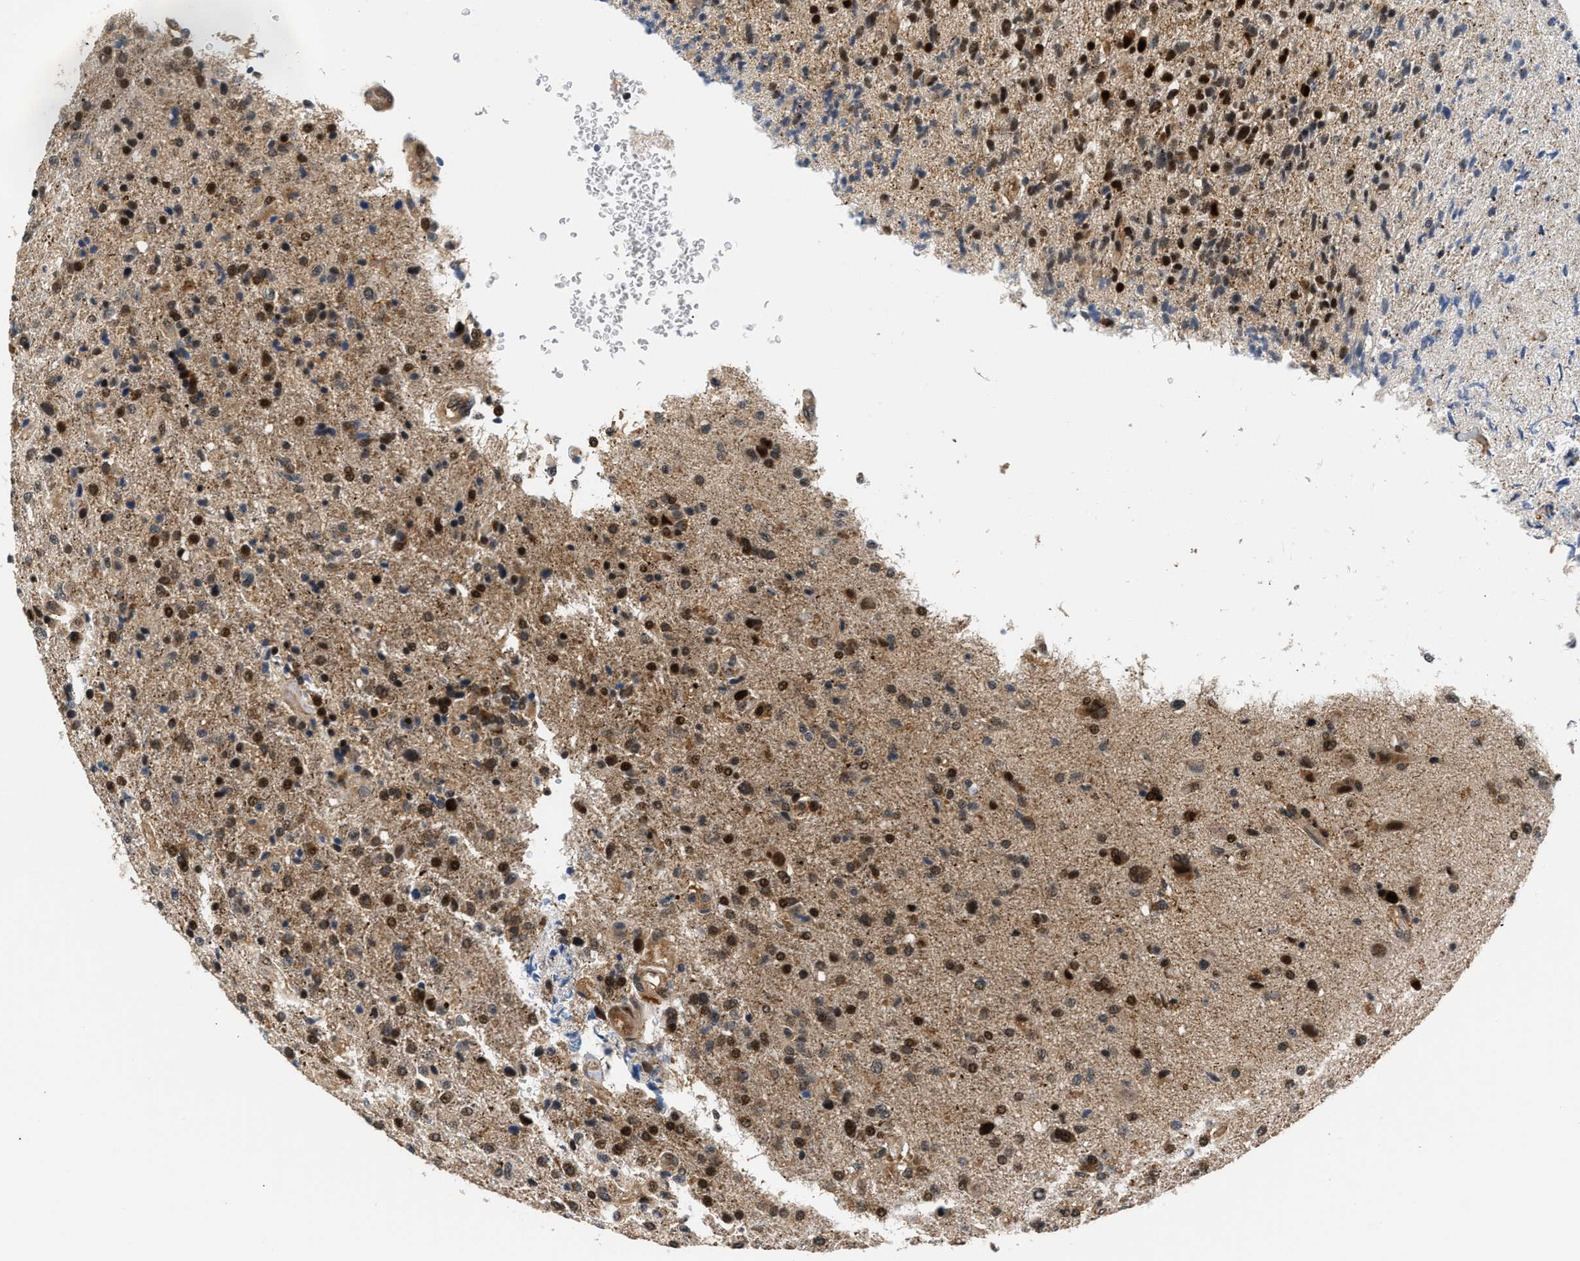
{"staining": {"intensity": "strong", "quantity": ">75%", "location": "cytoplasmic/membranous,nuclear"}, "tissue": "glioma", "cell_type": "Tumor cells", "image_type": "cancer", "snomed": [{"axis": "morphology", "description": "Glioma, malignant, High grade"}, {"axis": "topography", "description": "Brain"}], "caption": "A micrograph of human glioma stained for a protein demonstrates strong cytoplasmic/membranous and nuclear brown staining in tumor cells. The staining was performed using DAB, with brown indicating positive protein expression. Nuclei are stained blue with hematoxylin.", "gene": "LARP6", "patient": {"sex": "male", "age": 72}}